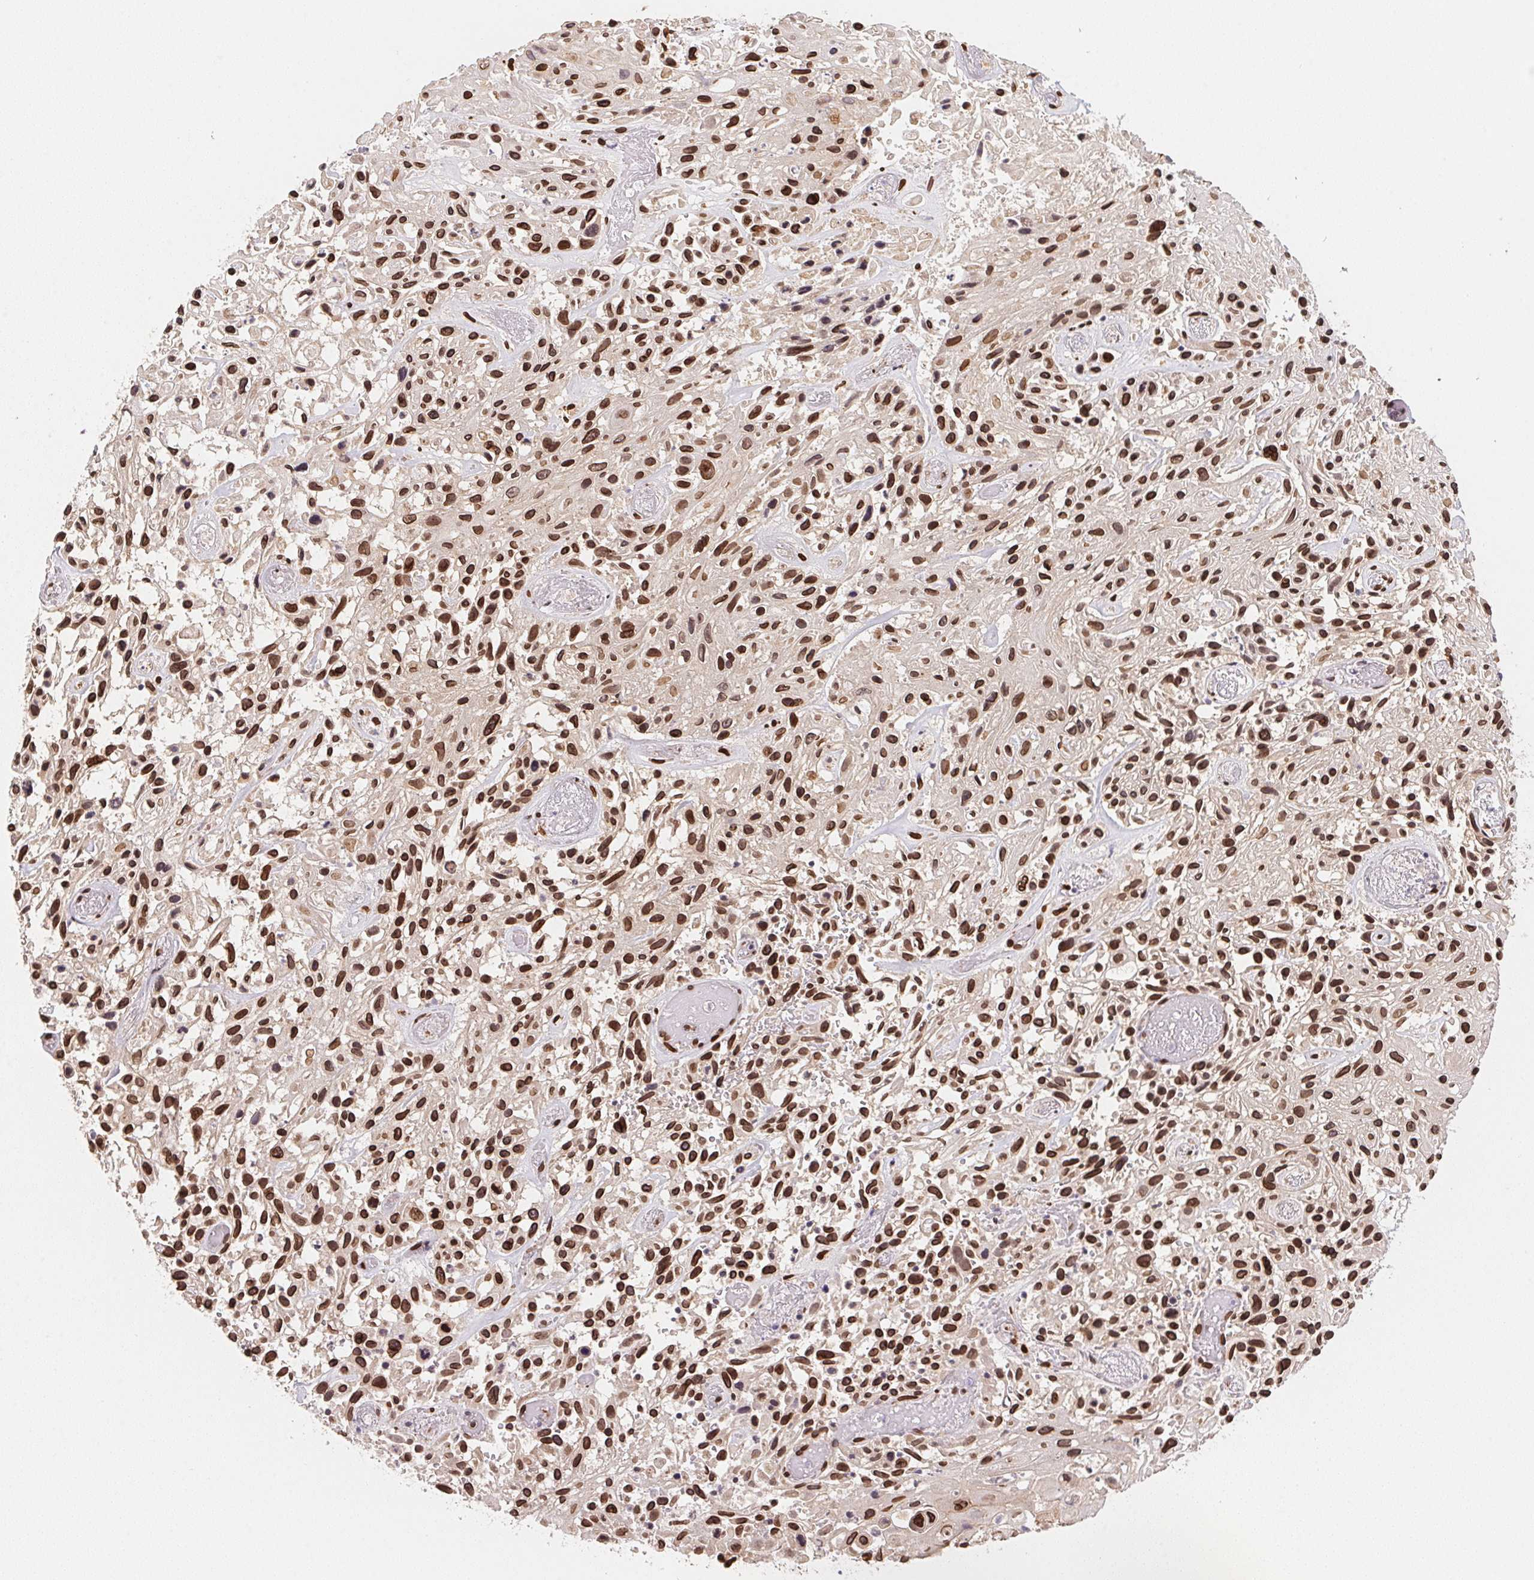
{"staining": {"intensity": "strong", "quantity": ">75%", "location": "nuclear"}, "tissue": "skin cancer", "cell_type": "Tumor cells", "image_type": "cancer", "snomed": [{"axis": "morphology", "description": "Squamous cell carcinoma, NOS"}, {"axis": "topography", "description": "Skin"}], "caption": "Squamous cell carcinoma (skin) stained for a protein (brown) exhibits strong nuclear positive positivity in approximately >75% of tumor cells.", "gene": "SAP30BP", "patient": {"sex": "male", "age": 82}}